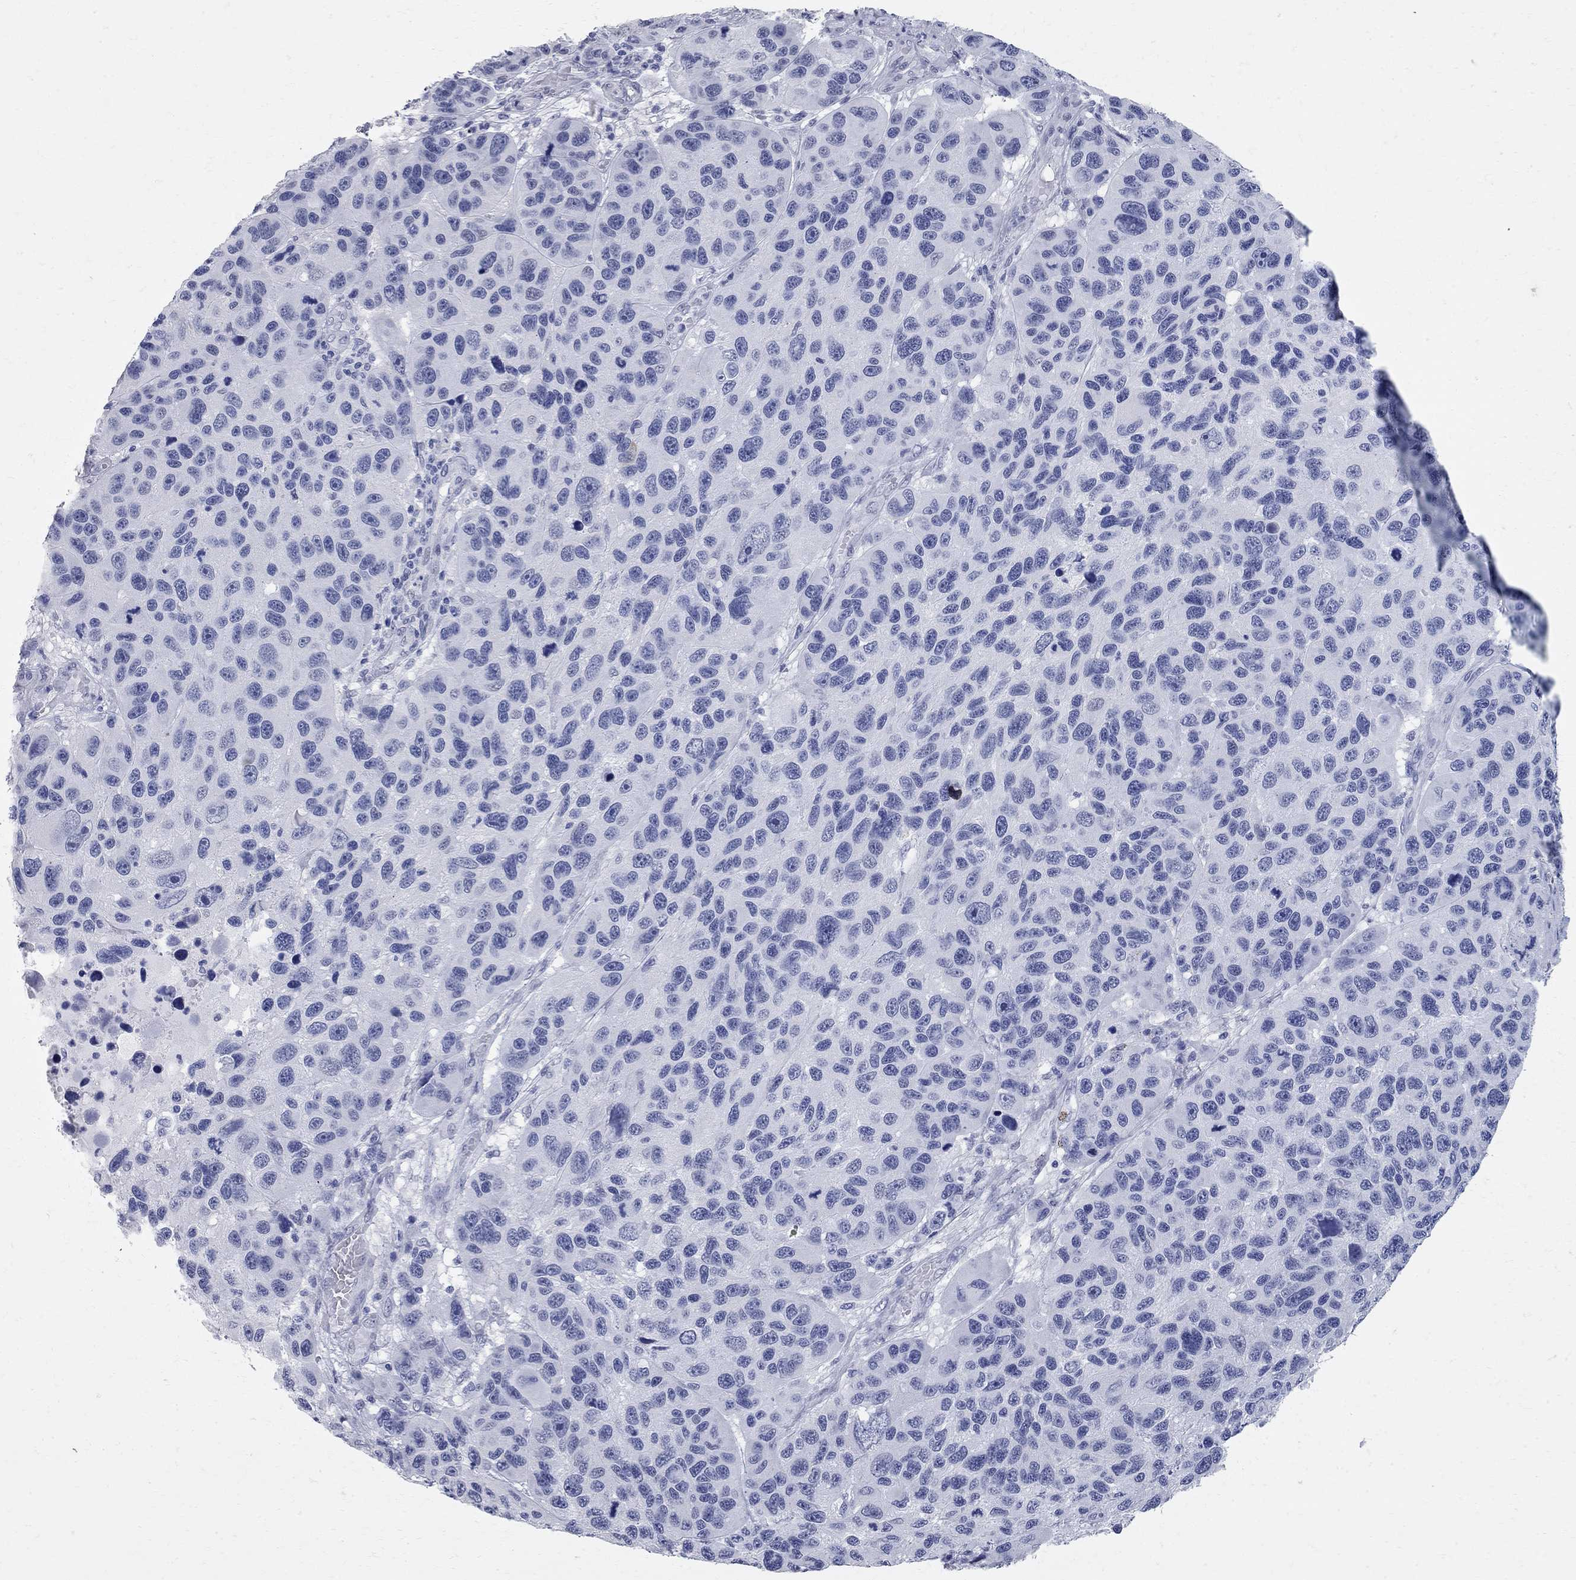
{"staining": {"intensity": "negative", "quantity": "none", "location": "none"}, "tissue": "melanoma", "cell_type": "Tumor cells", "image_type": "cancer", "snomed": [{"axis": "morphology", "description": "Malignant melanoma, NOS"}, {"axis": "topography", "description": "Skin"}], "caption": "DAB immunohistochemical staining of melanoma shows no significant expression in tumor cells. Nuclei are stained in blue.", "gene": "BPIFB1", "patient": {"sex": "male", "age": 53}}